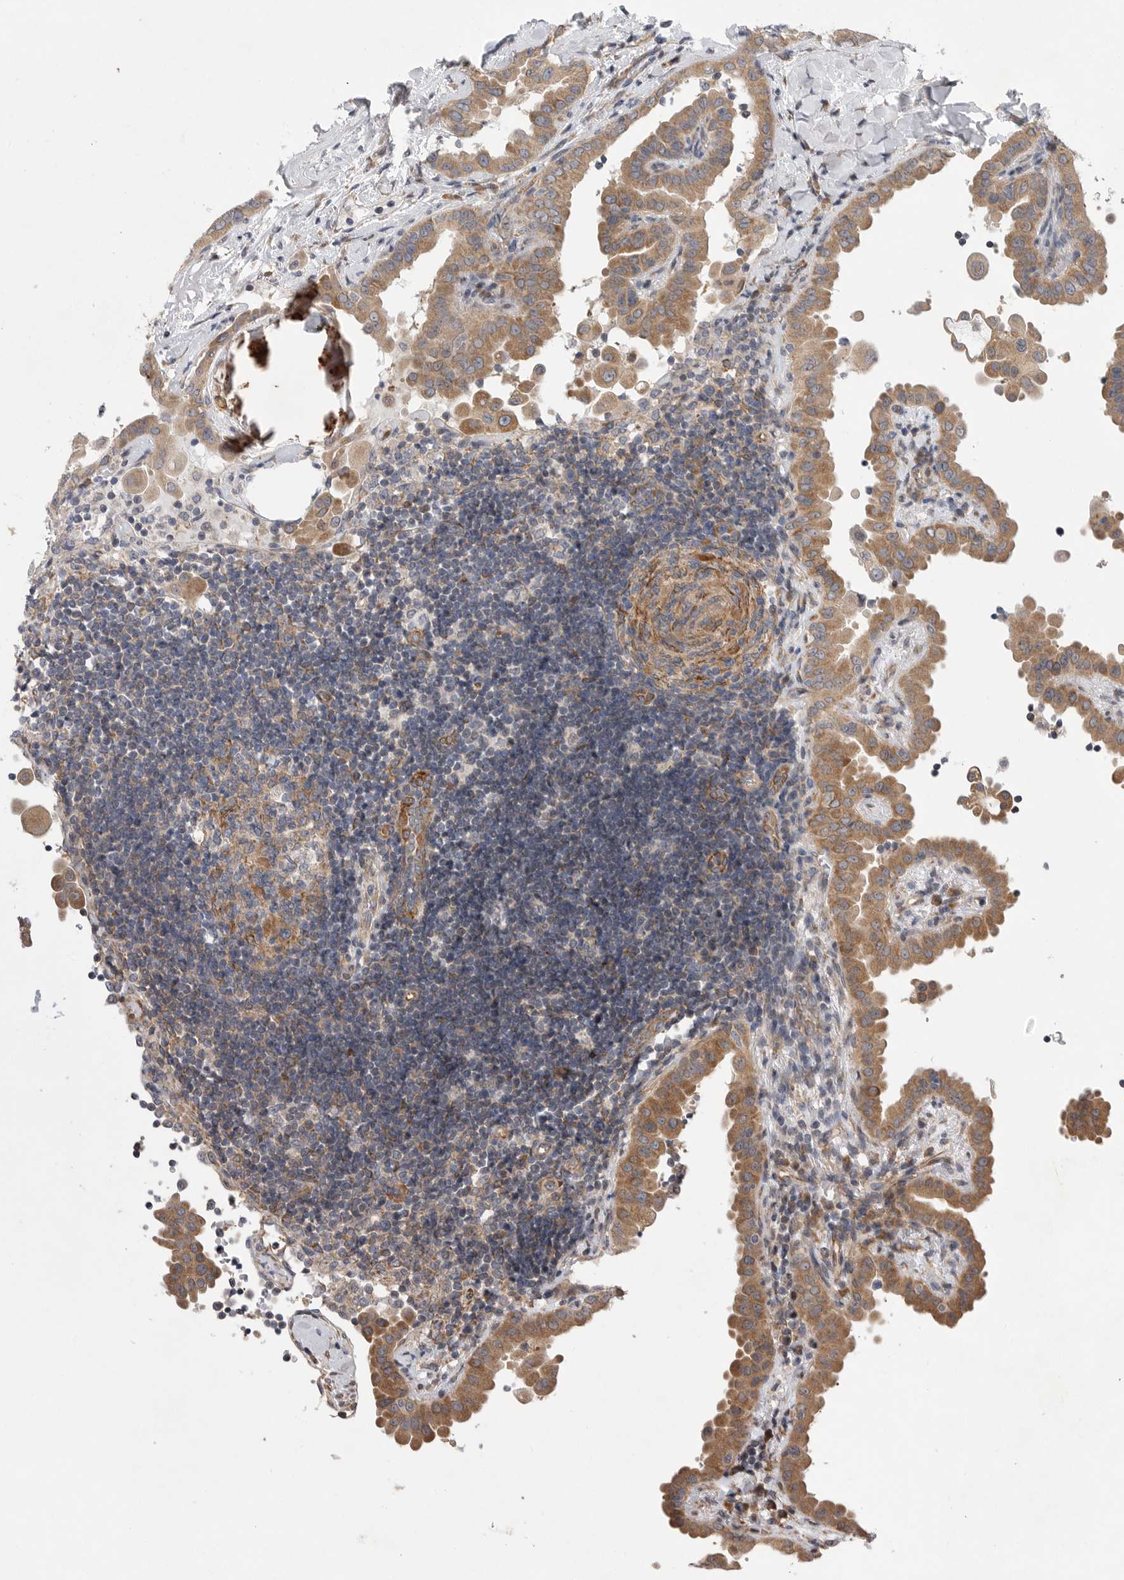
{"staining": {"intensity": "moderate", "quantity": ">75%", "location": "cytoplasmic/membranous"}, "tissue": "thyroid cancer", "cell_type": "Tumor cells", "image_type": "cancer", "snomed": [{"axis": "morphology", "description": "Papillary adenocarcinoma, NOS"}, {"axis": "topography", "description": "Thyroid gland"}], "caption": "High-magnification brightfield microscopy of thyroid papillary adenocarcinoma stained with DAB (brown) and counterstained with hematoxylin (blue). tumor cells exhibit moderate cytoplasmic/membranous expression is present in about>75% of cells. (DAB (3,3'-diaminobenzidine) = brown stain, brightfield microscopy at high magnification).", "gene": "FBXO43", "patient": {"sex": "male", "age": 33}}